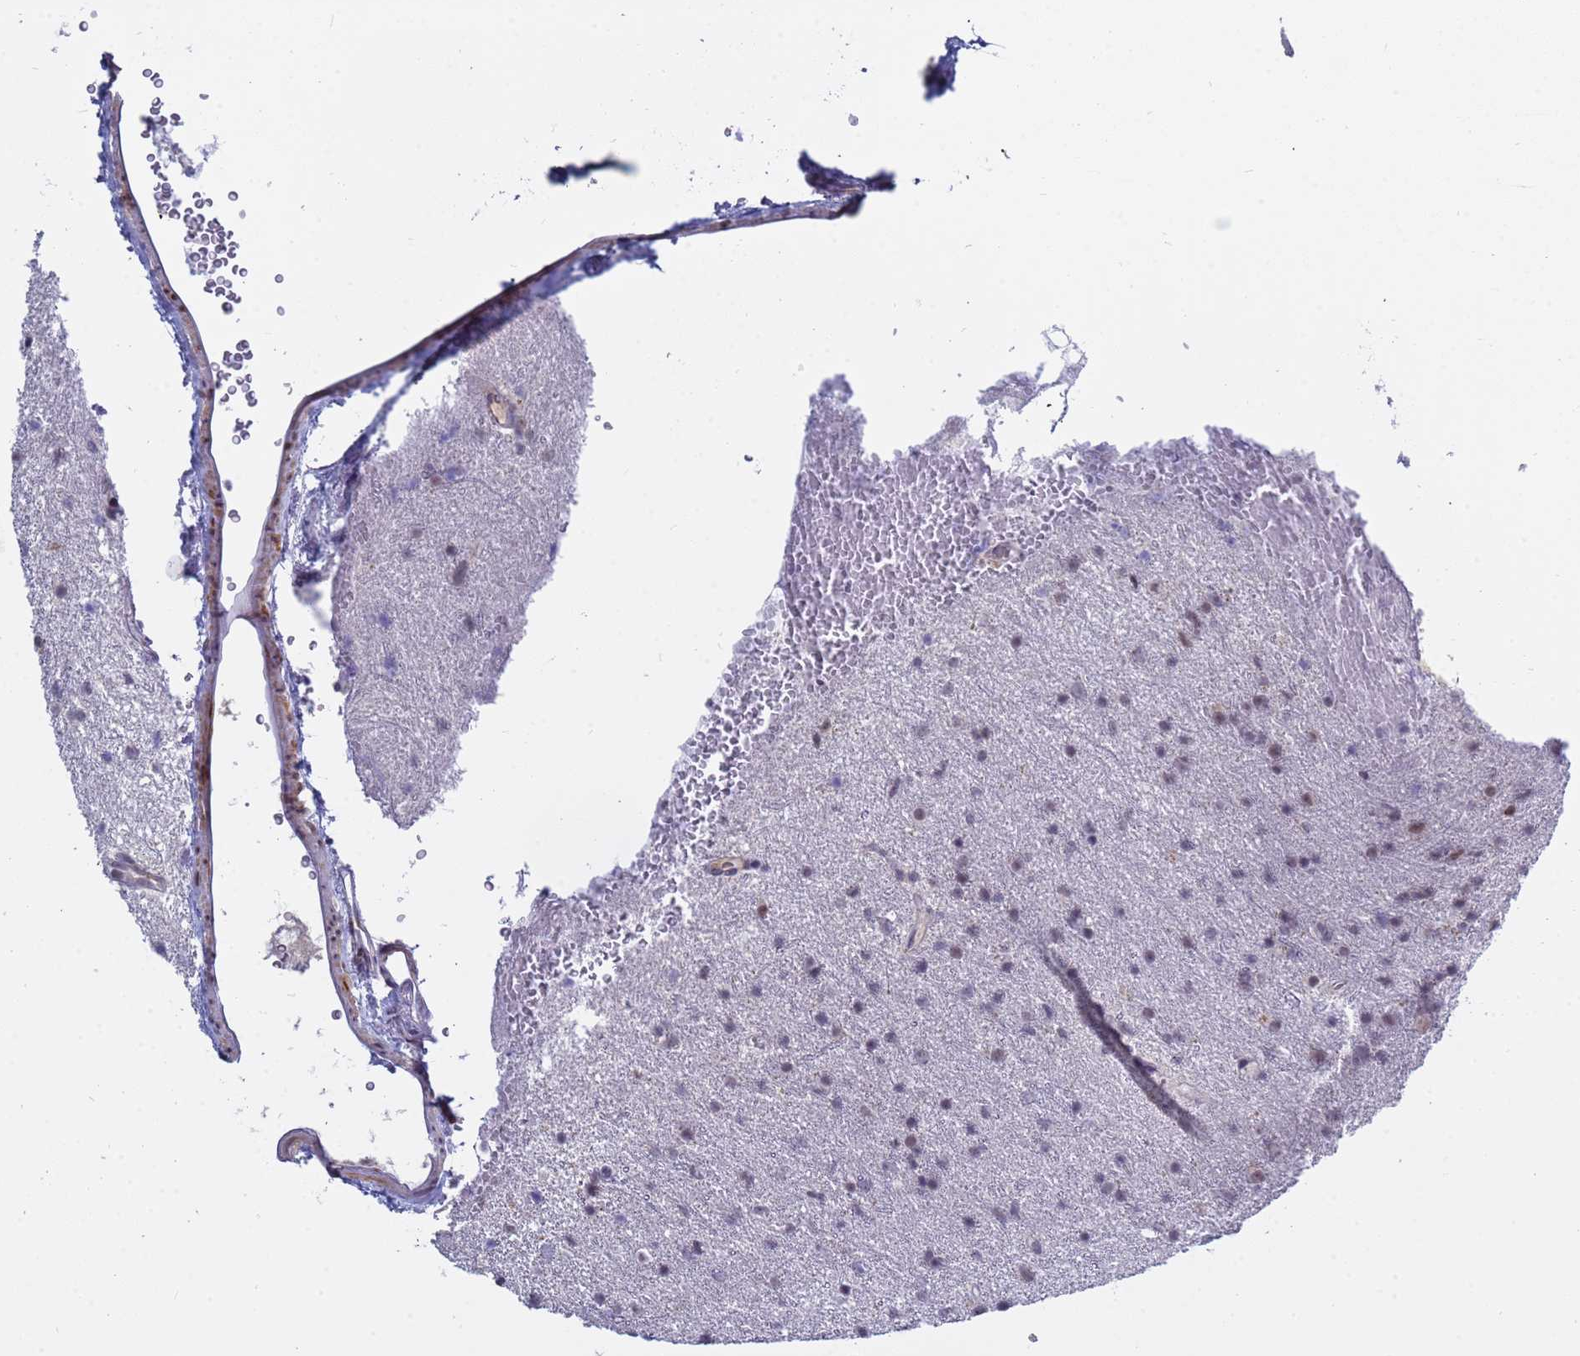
{"staining": {"intensity": "weak", "quantity": "25%-75%", "location": "nuclear"}, "tissue": "glioma", "cell_type": "Tumor cells", "image_type": "cancer", "snomed": [{"axis": "morphology", "description": "Glioma, malignant, Low grade"}, {"axis": "topography", "description": "Cerebral cortex"}], "caption": "Weak nuclear staining is present in approximately 25%-75% of tumor cells in malignant low-grade glioma.", "gene": "CXorf65", "patient": {"sex": "female", "age": 39}}